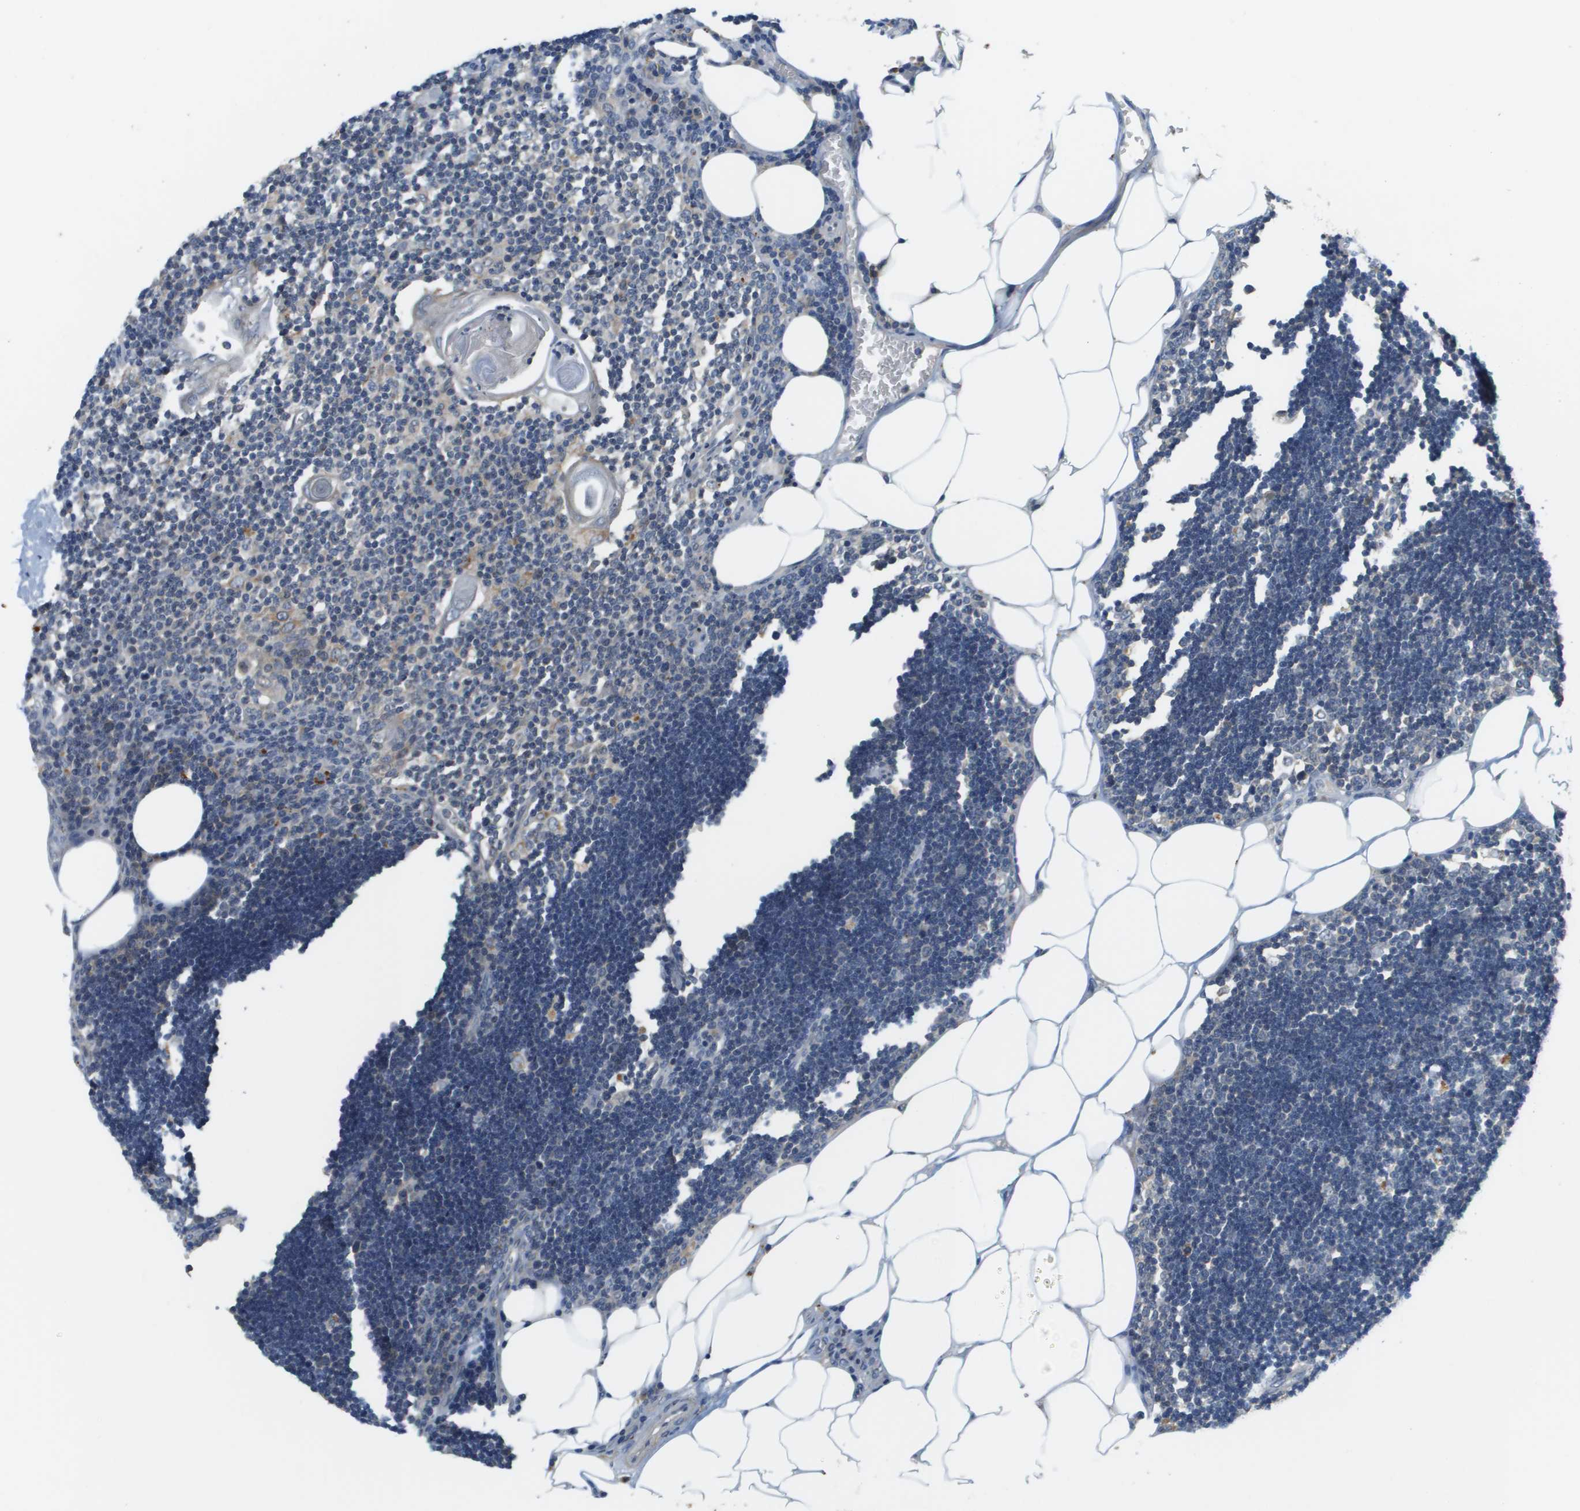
{"staining": {"intensity": "weak", "quantity": "<25%", "location": "cytoplasmic/membranous"}, "tissue": "lymph node", "cell_type": "Germinal center cells", "image_type": "normal", "snomed": [{"axis": "morphology", "description": "Normal tissue, NOS"}, {"axis": "topography", "description": "Lymph node"}], "caption": "Immunohistochemistry of benign lymph node shows no positivity in germinal center cells. (DAB (3,3'-diaminobenzidine) immunohistochemistry (IHC), high magnification).", "gene": "SLC25A20", "patient": {"sex": "male", "age": 33}}